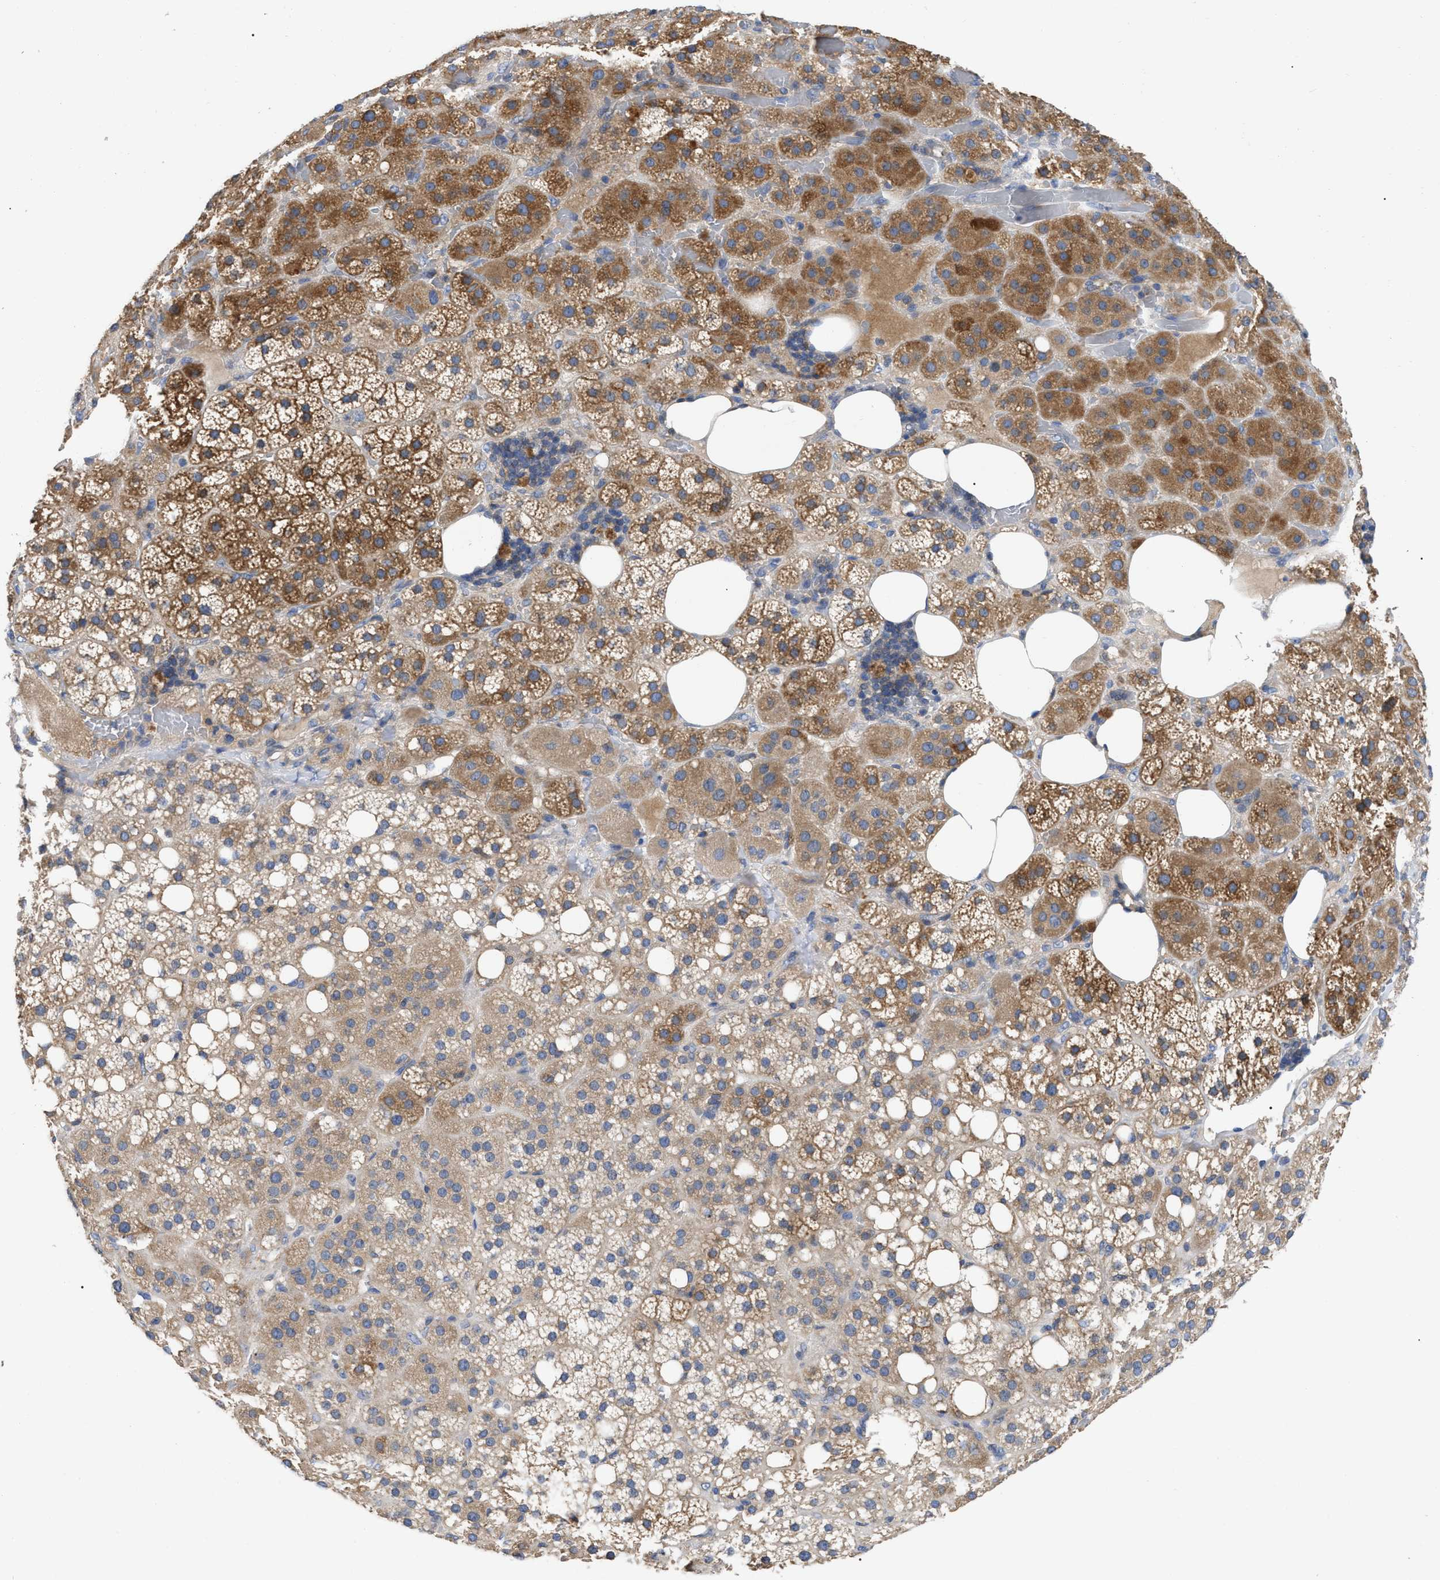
{"staining": {"intensity": "strong", "quantity": "25%-75%", "location": "cytoplasmic/membranous"}, "tissue": "adrenal gland", "cell_type": "Glandular cells", "image_type": "normal", "snomed": [{"axis": "morphology", "description": "Normal tissue, NOS"}, {"axis": "topography", "description": "Adrenal gland"}], "caption": "Immunohistochemical staining of normal adrenal gland demonstrates 25%-75% levels of strong cytoplasmic/membranous protein expression in about 25%-75% of glandular cells.", "gene": "RAP1GDS1", "patient": {"sex": "female", "age": 59}}